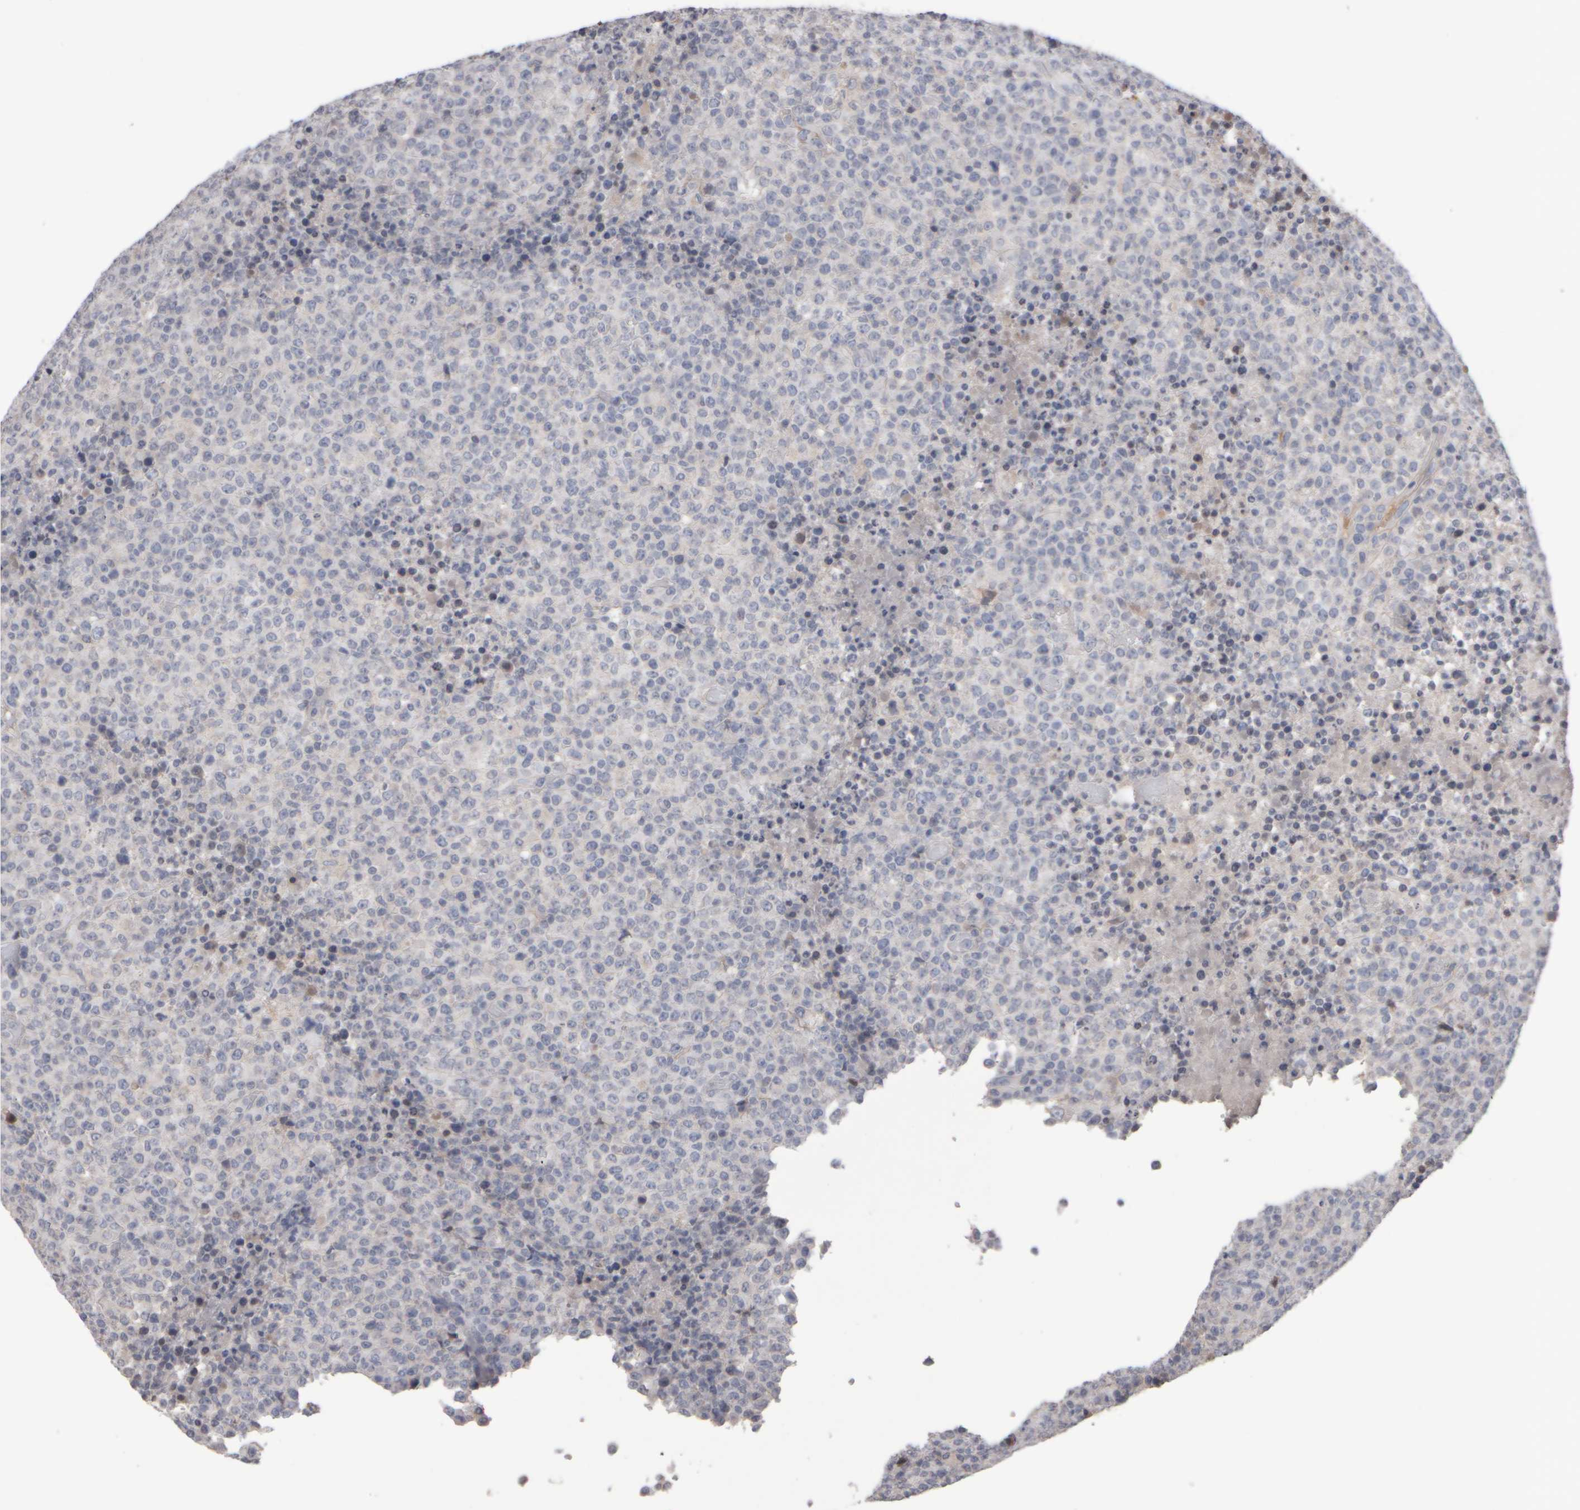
{"staining": {"intensity": "negative", "quantity": "none", "location": "none"}, "tissue": "lymphoma", "cell_type": "Tumor cells", "image_type": "cancer", "snomed": [{"axis": "morphology", "description": "Malignant lymphoma, non-Hodgkin's type, High grade"}, {"axis": "topography", "description": "Lymph node"}], "caption": "IHC image of lymphoma stained for a protein (brown), which reveals no staining in tumor cells.", "gene": "EPHX2", "patient": {"sex": "male", "age": 13}}